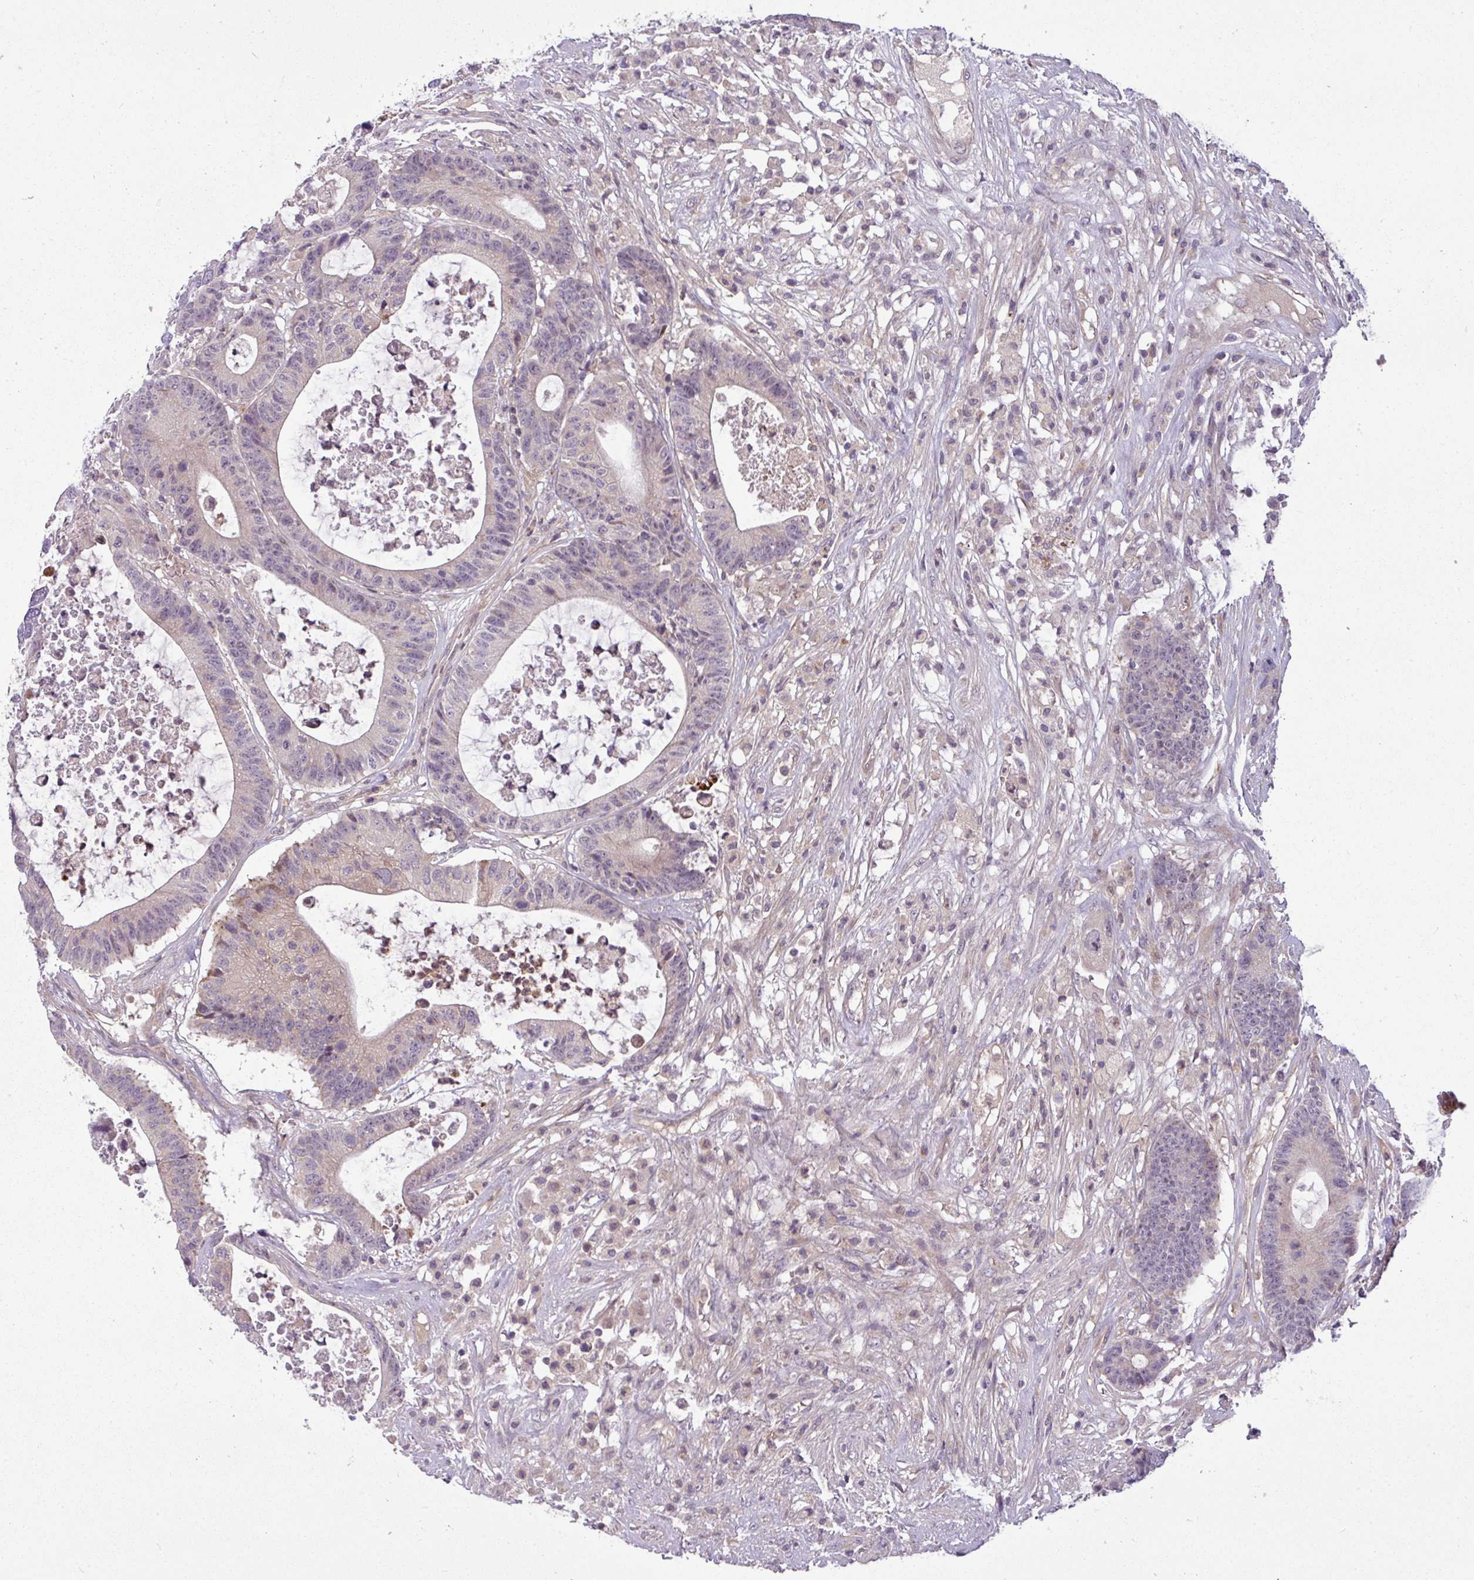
{"staining": {"intensity": "moderate", "quantity": "<25%", "location": "cytoplasmic/membranous"}, "tissue": "colorectal cancer", "cell_type": "Tumor cells", "image_type": "cancer", "snomed": [{"axis": "morphology", "description": "Adenocarcinoma, NOS"}, {"axis": "topography", "description": "Colon"}], "caption": "Tumor cells reveal low levels of moderate cytoplasmic/membranous positivity in about <25% of cells in colorectal adenocarcinoma.", "gene": "ZNF35", "patient": {"sex": "female", "age": 84}}